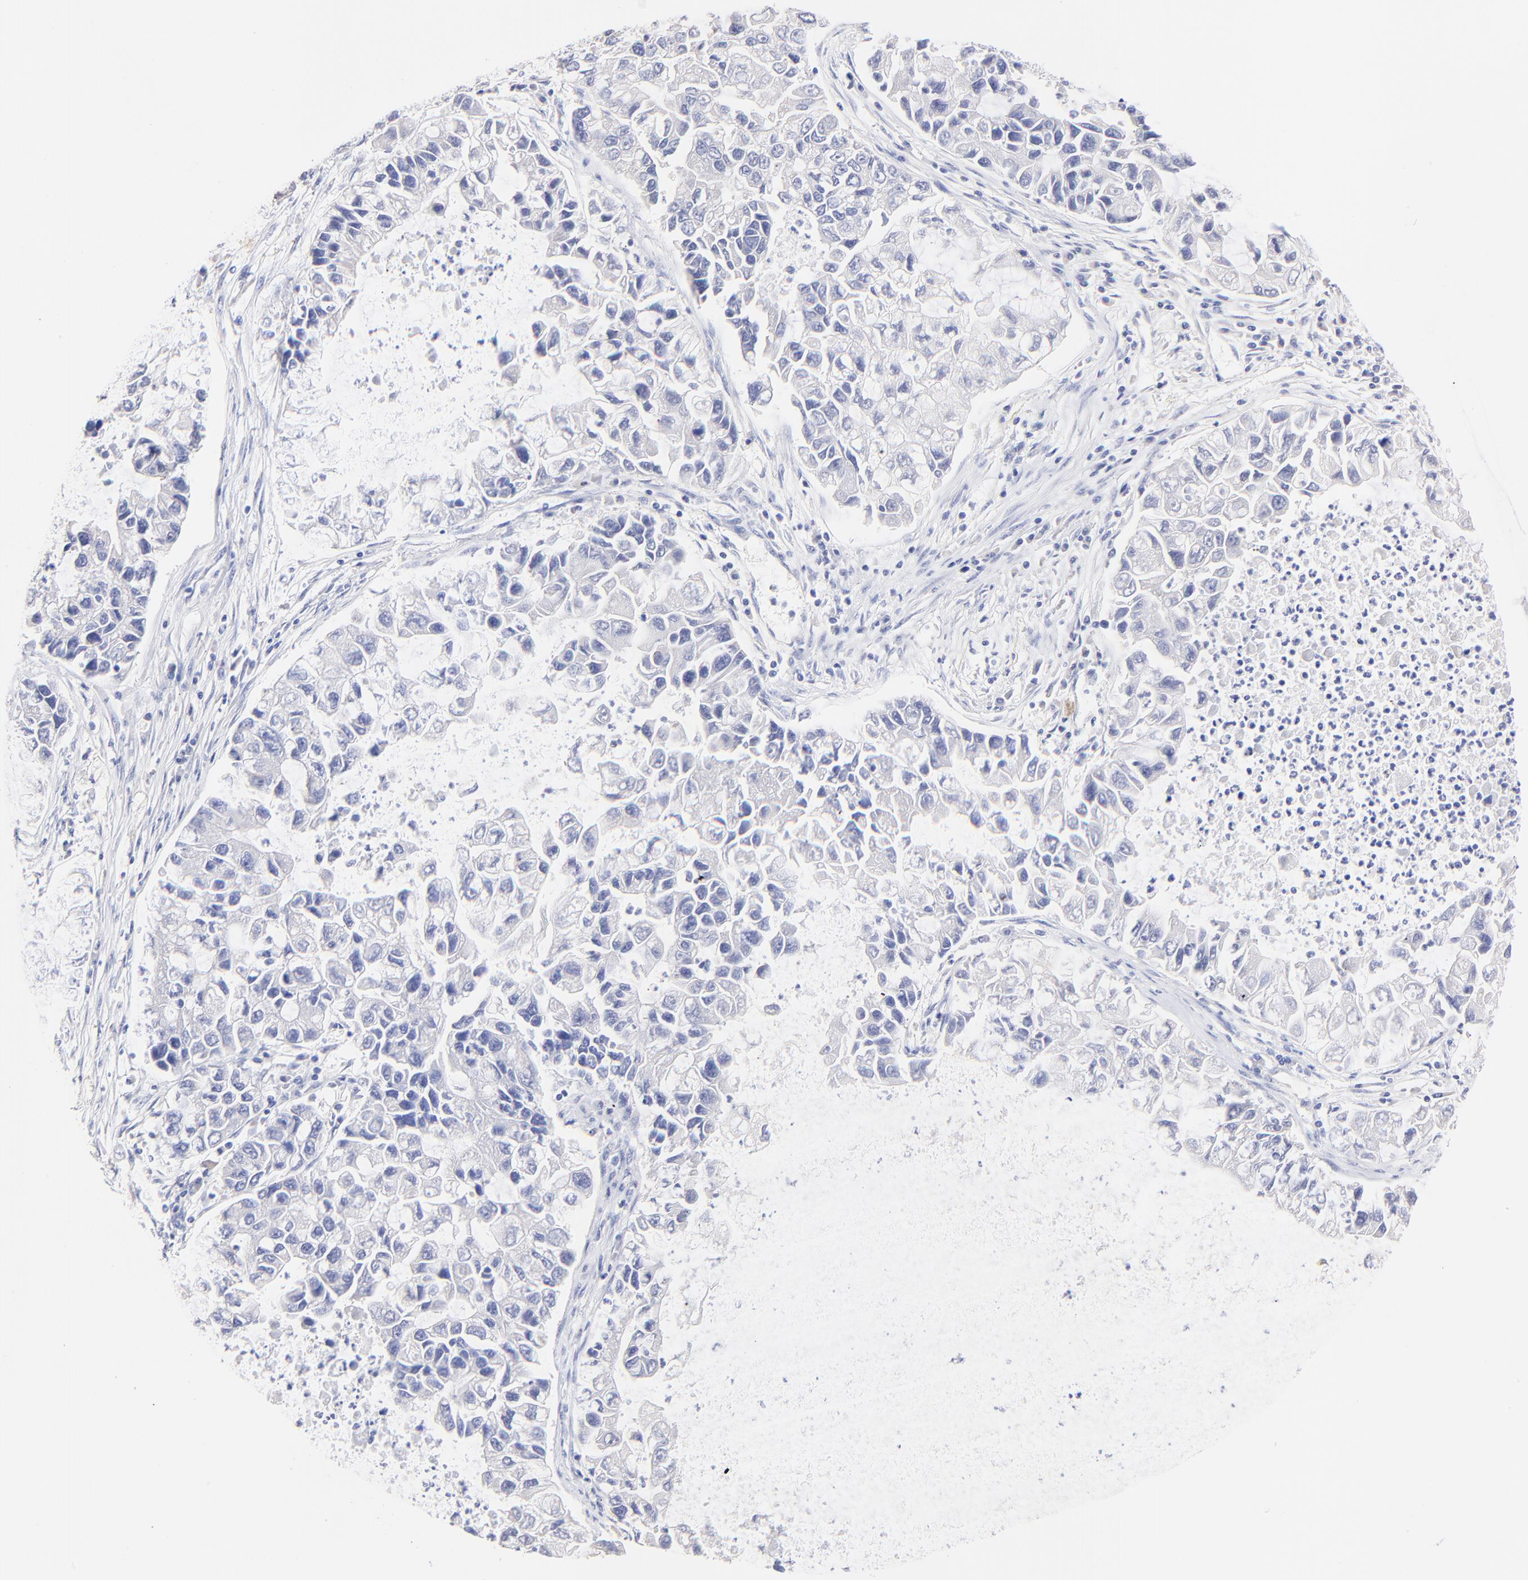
{"staining": {"intensity": "negative", "quantity": "none", "location": "none"}, "tissue": "lung cancer", "cell_type": "Tumor cells", "image_type": "cancer", "snomed": [{"axis": "morphology", "description": "Adenocarcinoma, NOS"}, {"axis": "topography", "description": "Lung"}], "caption": "The micrograph shows no significant positivity in tumor cells of adenocarcinoma (lung). (DAB immunohistochemistry (IHC), high magnification).", "gene": "RAB3A", "patient": {"sex": "female", "age": 51}}